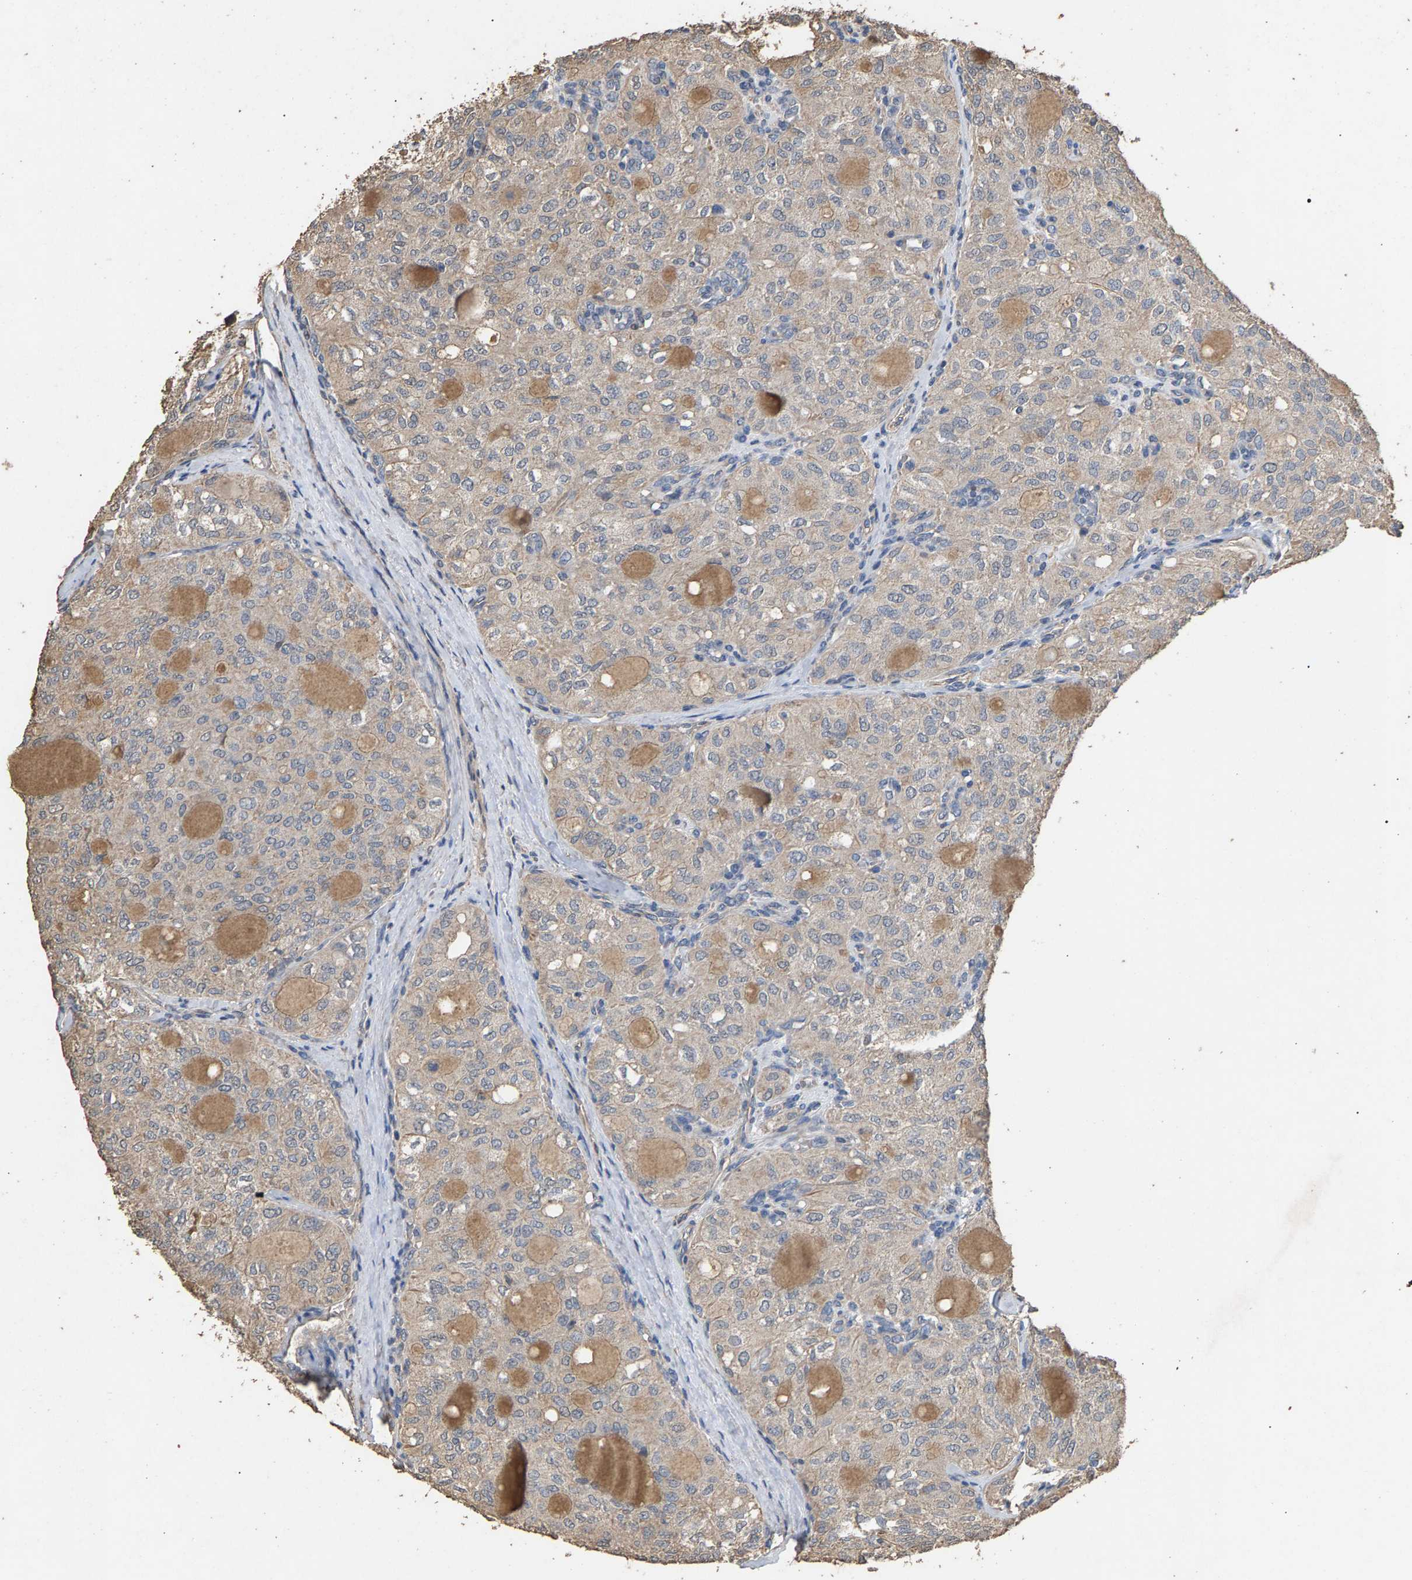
{"staining": {"intensity": "weak", "quantity": ">75%", "location": "cytoplasmic/membranous"}, "tissue": "thyroid cancer", "cell_type": "Tumor cells", "image_type": "cancer", "snomed": [{"axis": "morphology", "description": "Follicular adenoma carcinoma, NOS"}, {"axis": "topography", "description": "Thyroid gland"}], "caption": "Human thyroid follicular adenoma carcinoma stained with a protein marker reveals weak staining in tumor cells.", "gene": "HTRA3", "patient": {"sex": "male", "age": 75}}